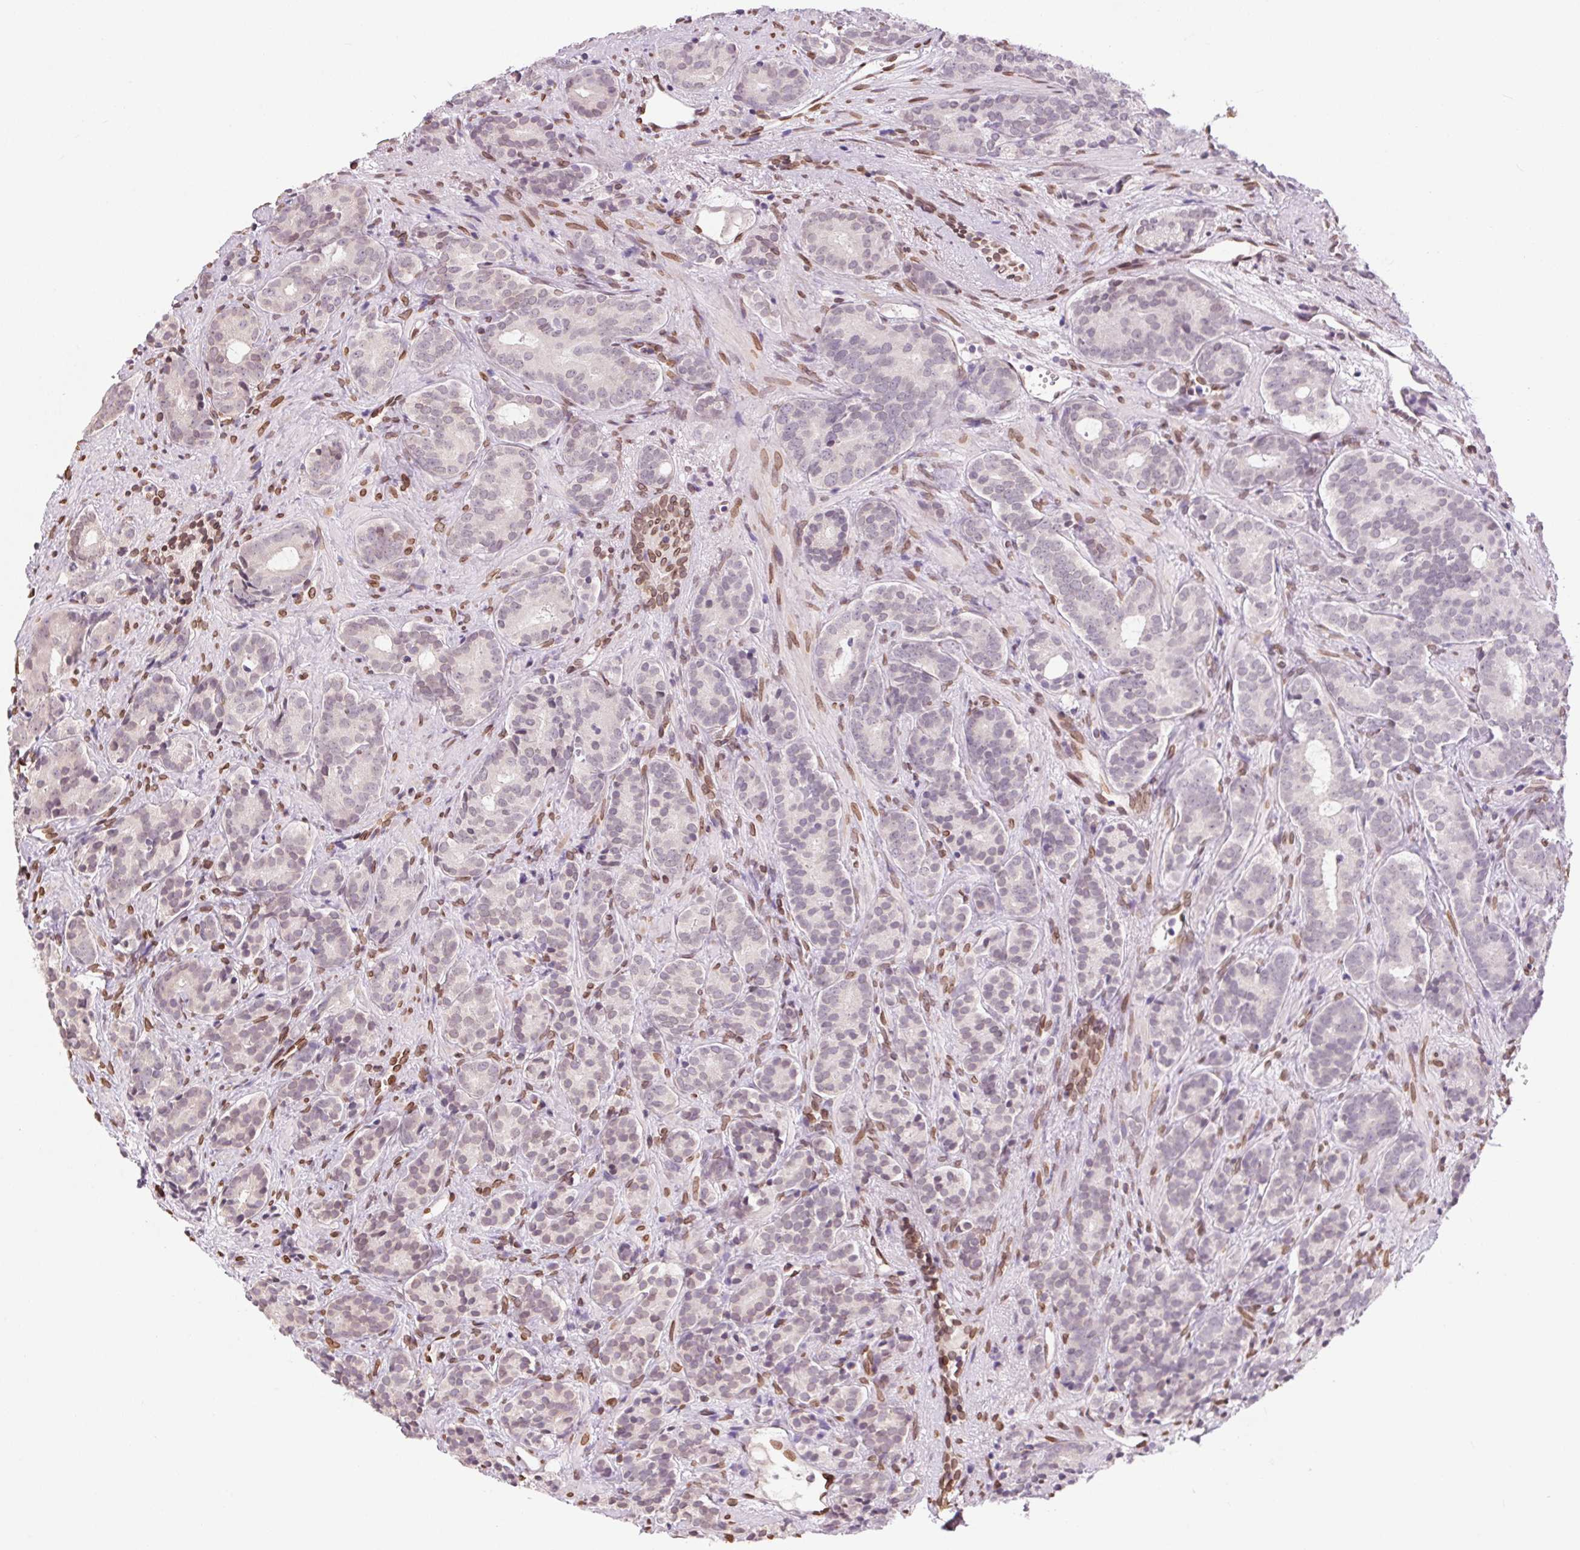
{"staining": {"intensity": "weak", "quantity": "<25%", "location": "nuclear"}, "tissue": "prostate cancer", "cell_type": "Tumor cells", "image_type": "cancer", "snomed": [{"axis": "morphology", "description": "Adenocarcinoma, High grade"}, {"axis": "topography", "description": "Prostate"}], "caption": "Immunohistochemical staining of human prostate cancer (adenocarcinoma (high-grade)) reveals no significant expression in tumor cells.", "gene": "TMEM175", "patient": {"sex": "male", "age": 84}}